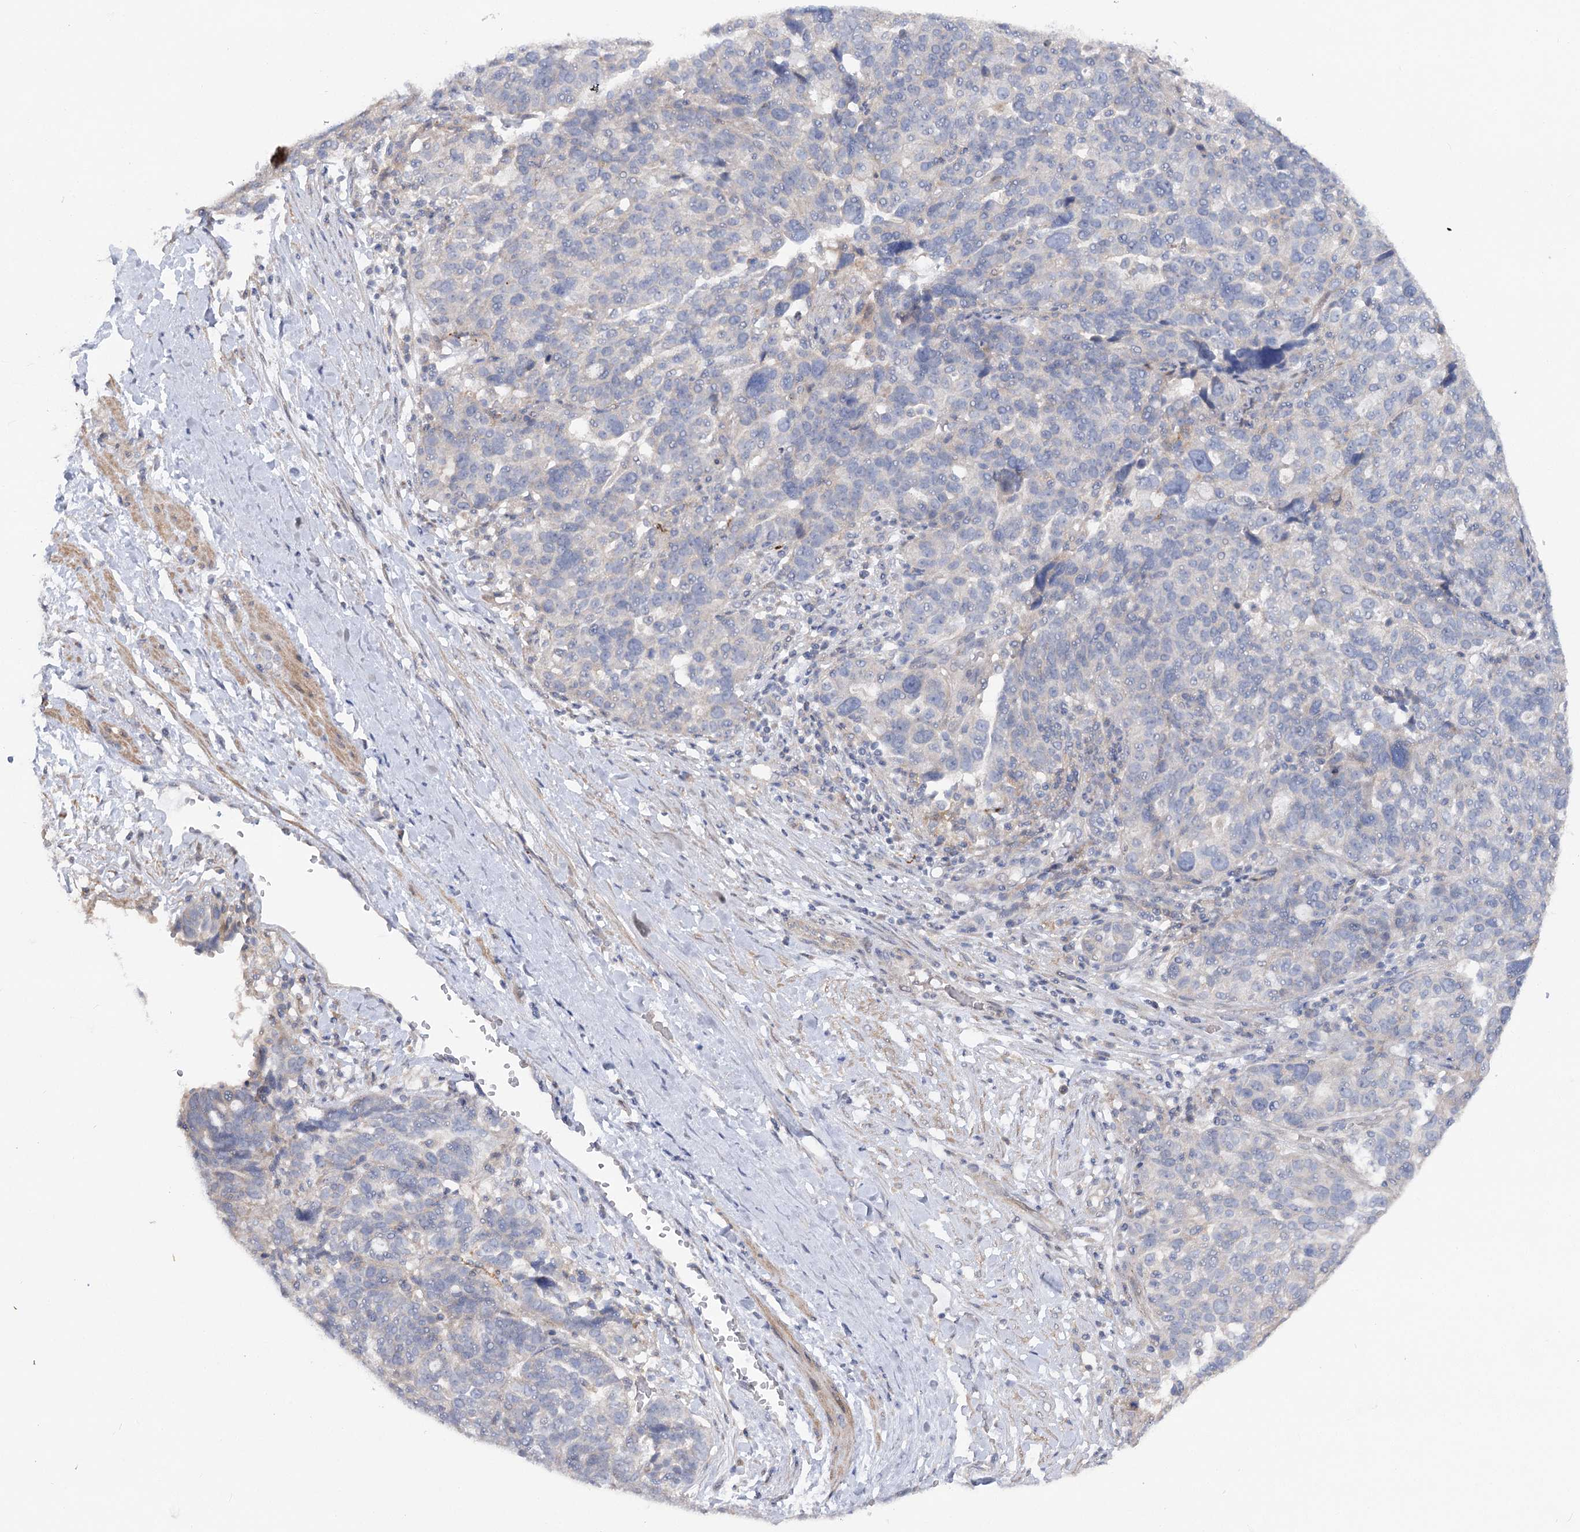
{"staining": {"intensity": "negative", "quantity": "none", "location": "none"}, "tissue": "ovarian cancer", "cell_type": "Tumor cells", "image_type": "cancer", "snomed": [{"axis": "morphology", "description": "Cystadenocarcinoma, serous, NOS"}, {"axis": "topography", "description": "Ovary"}], "caption": "DAB immunohistochemical staining of human ovarian serous cystadenocarcinoma displays no significant expression in tumor cells.", "gene": "SCN11A", "patient": {"sex": "female", "age": 59}}